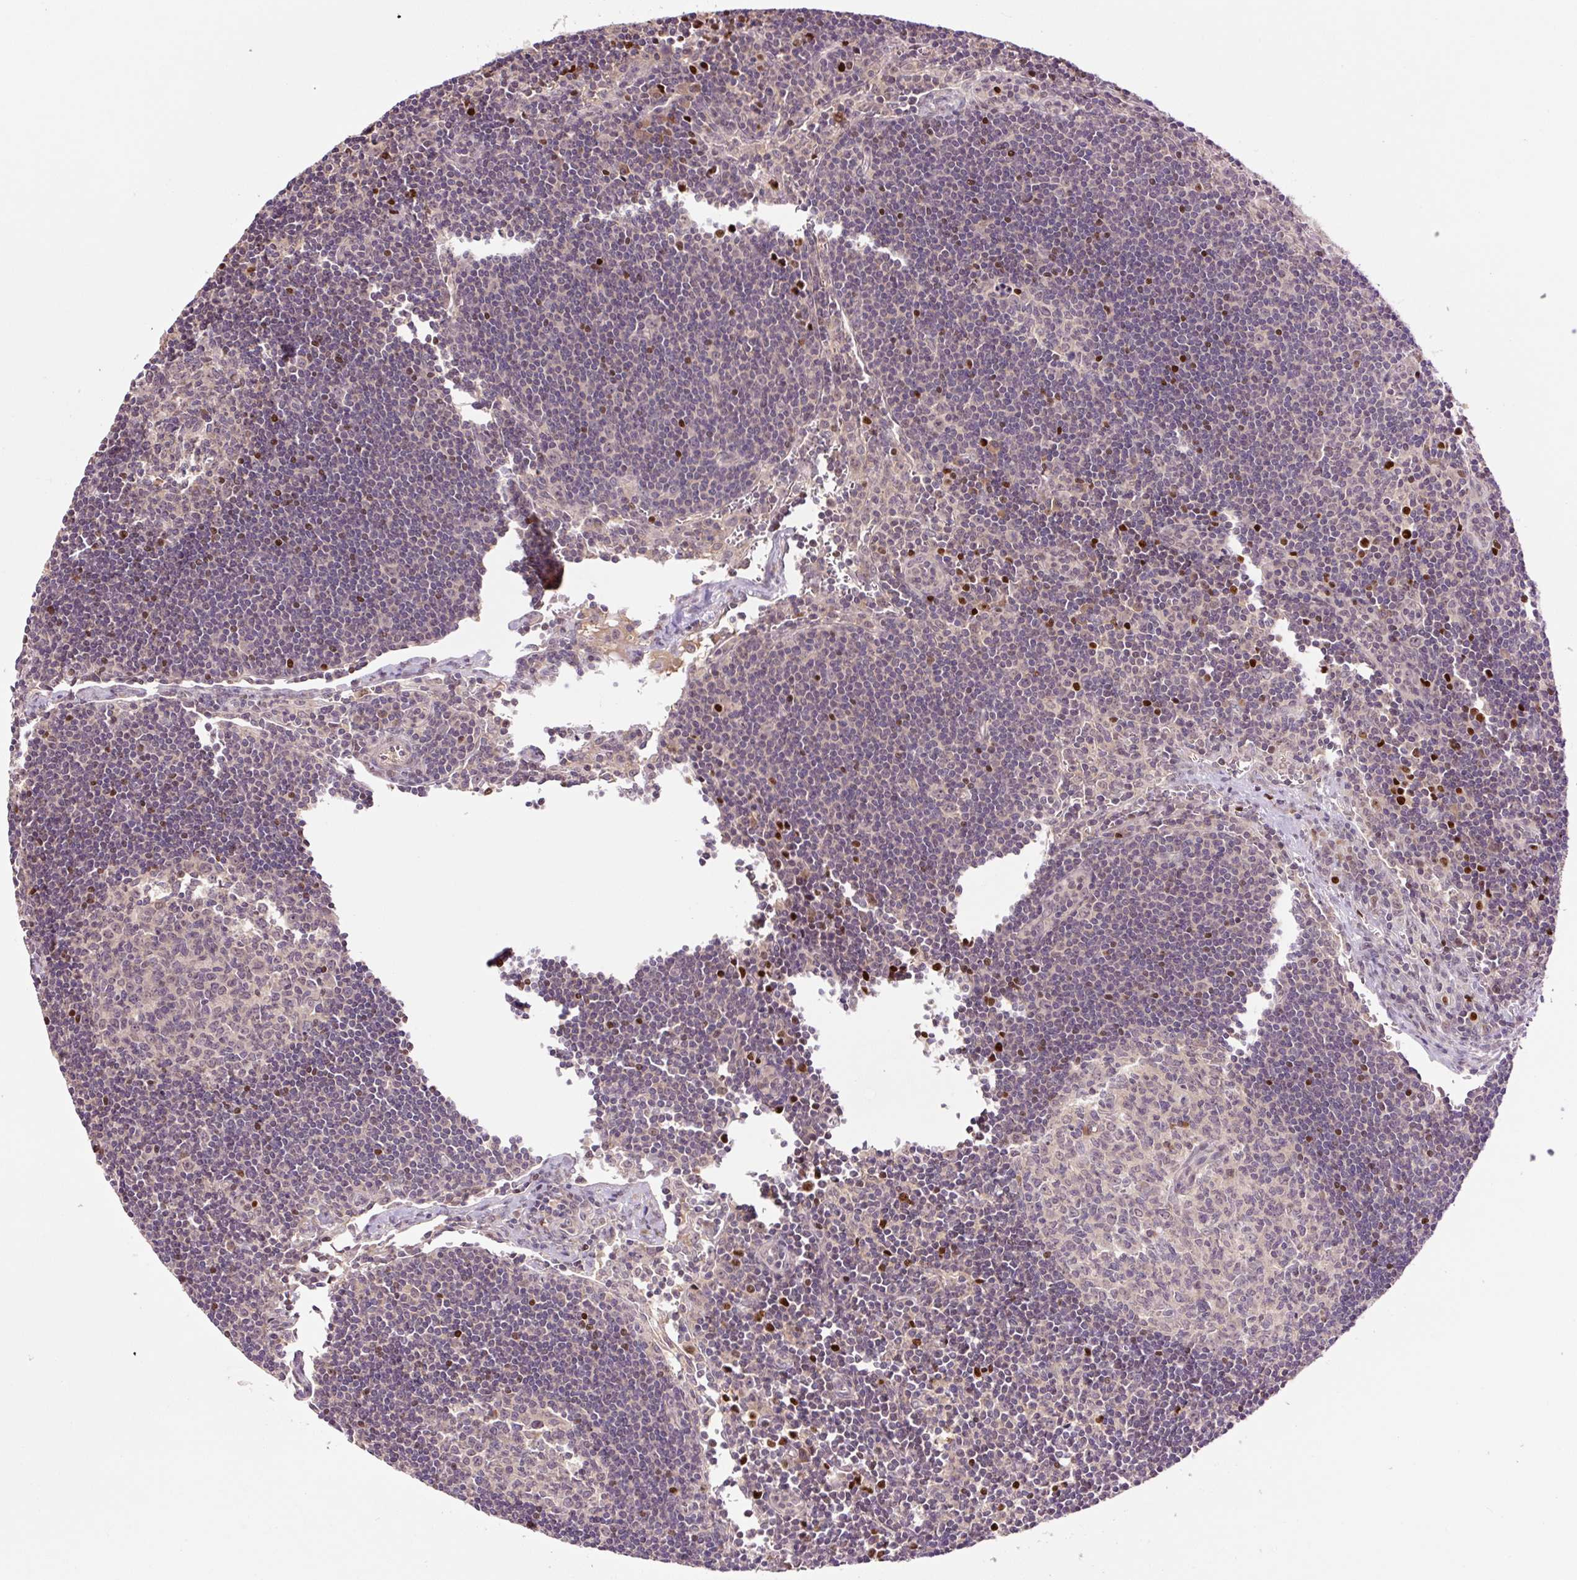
{"staining": {"intensity": "negative", "quantity": "none", "location": "none"}, "tissue": "lymph node", "cell_type": "Germinal center cells", "image_type": "normal", "snomed": [{"axis": "morphology", "description": "Normal tissue, NOS"}, {"axis": "topography", "description": "Lymph node"}], "caption": "The image shows no significant staining in germinal center cells of lymph node. (DAB (3,3'-diaminobenzidine) immunohistochemistry (IHC) with hematoxylin counter stain).", "gene": "DPPA4", "patient": {"sex": "female", "age": 29}}